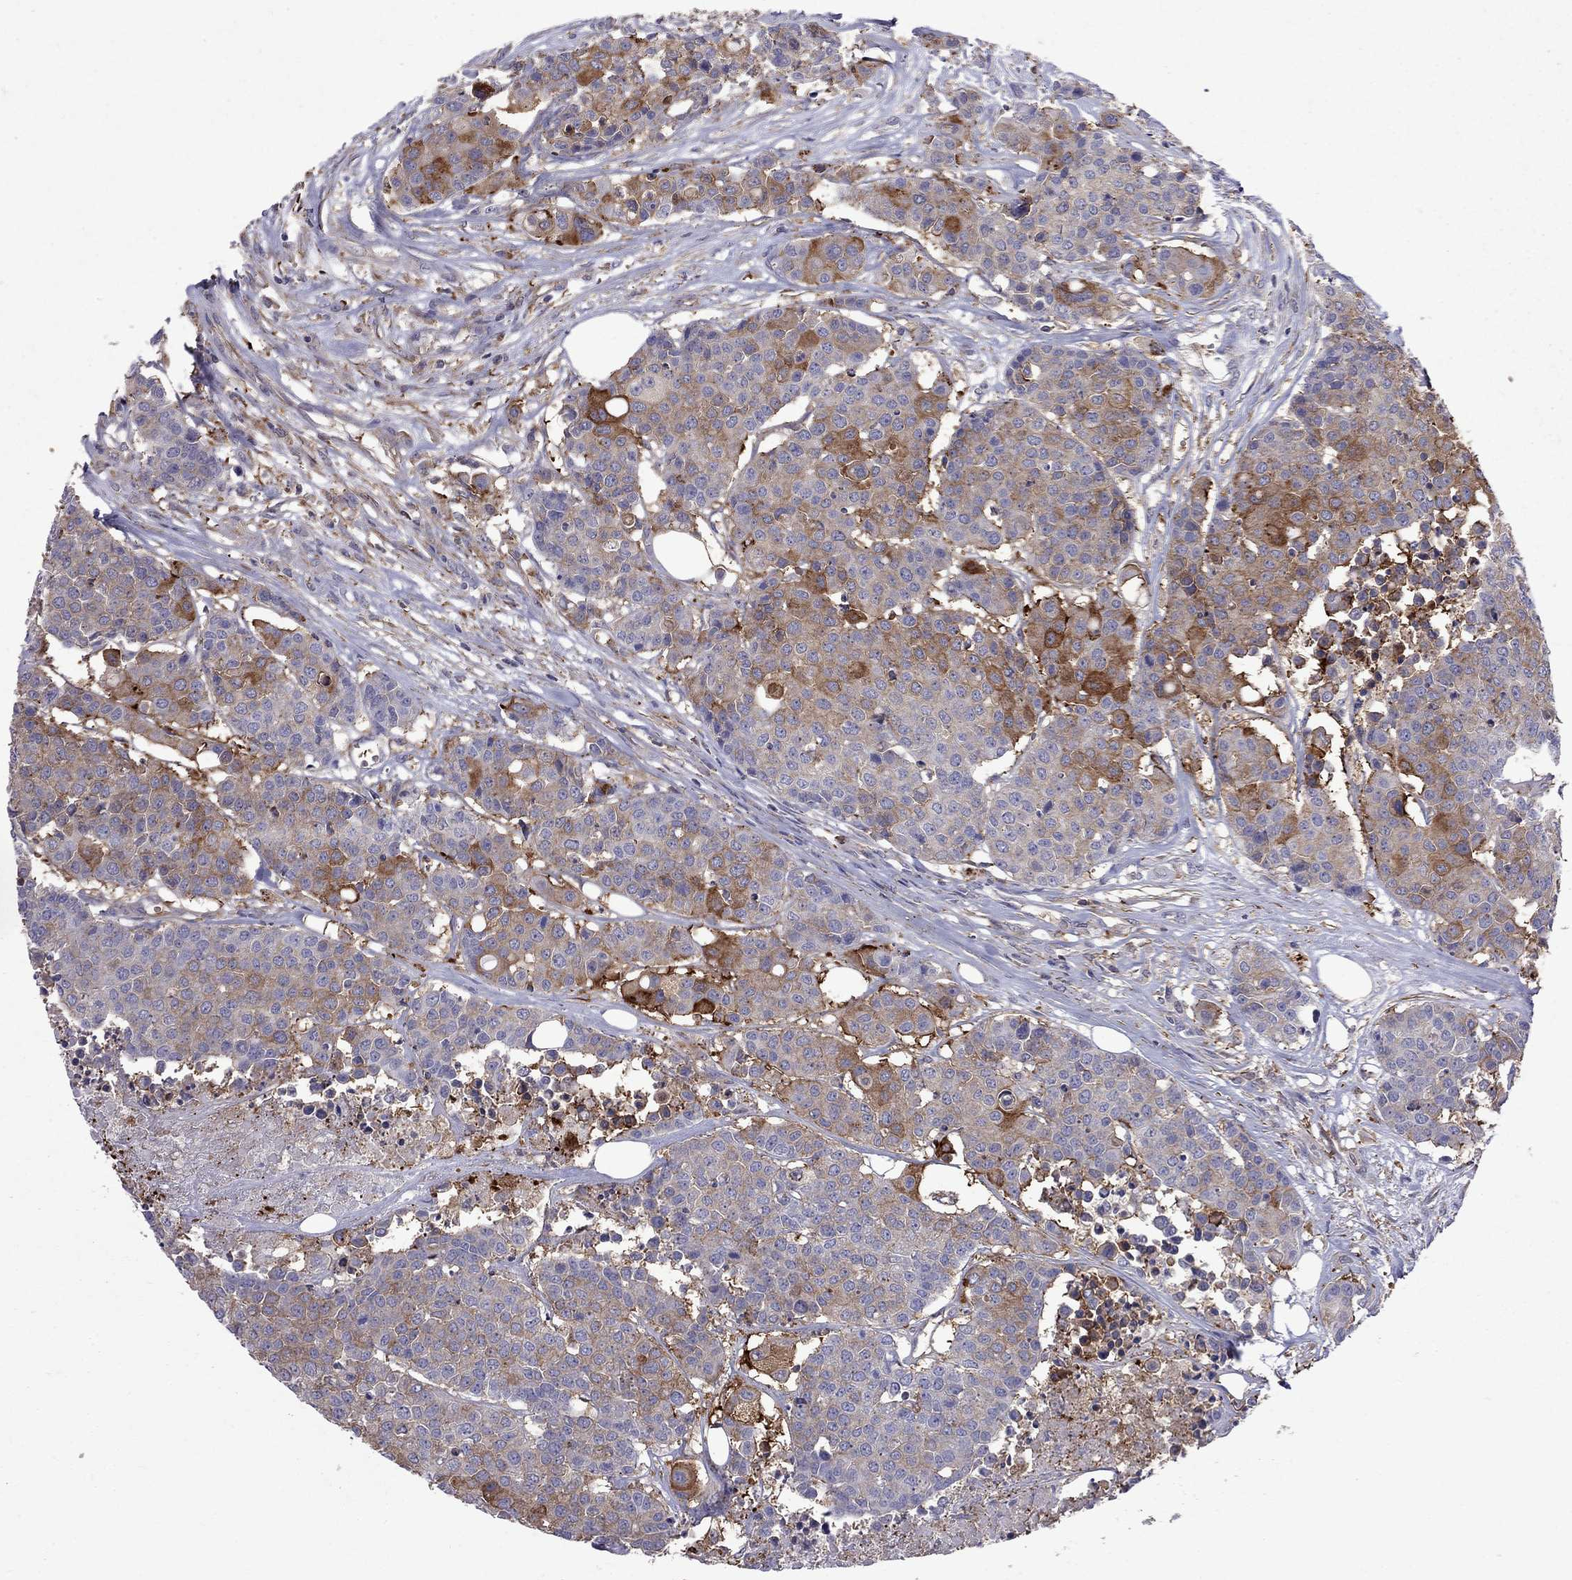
{"staining": {"intensity": "strong", "quantity": "<25%", "location": "cytoplasmic/membranous"}, "tissue": "carcinoid", "cell_type": "Tumor cells", "image_type": "cancer", "snomed": [{"axis": "morphology", "description": "Carcinoid, malignant, NOS"}, {"axis": "topography", "description": "Colon"}], "caption": "This micrograph demonstrates immunohistochemistry (IHC) staining of human carcinoid, with medium strong cytoplasmic/membranous expression in about <25% of tumor cells.", "gene": "EIF4E3", "patient": {"sex": "male", "age": 81}}